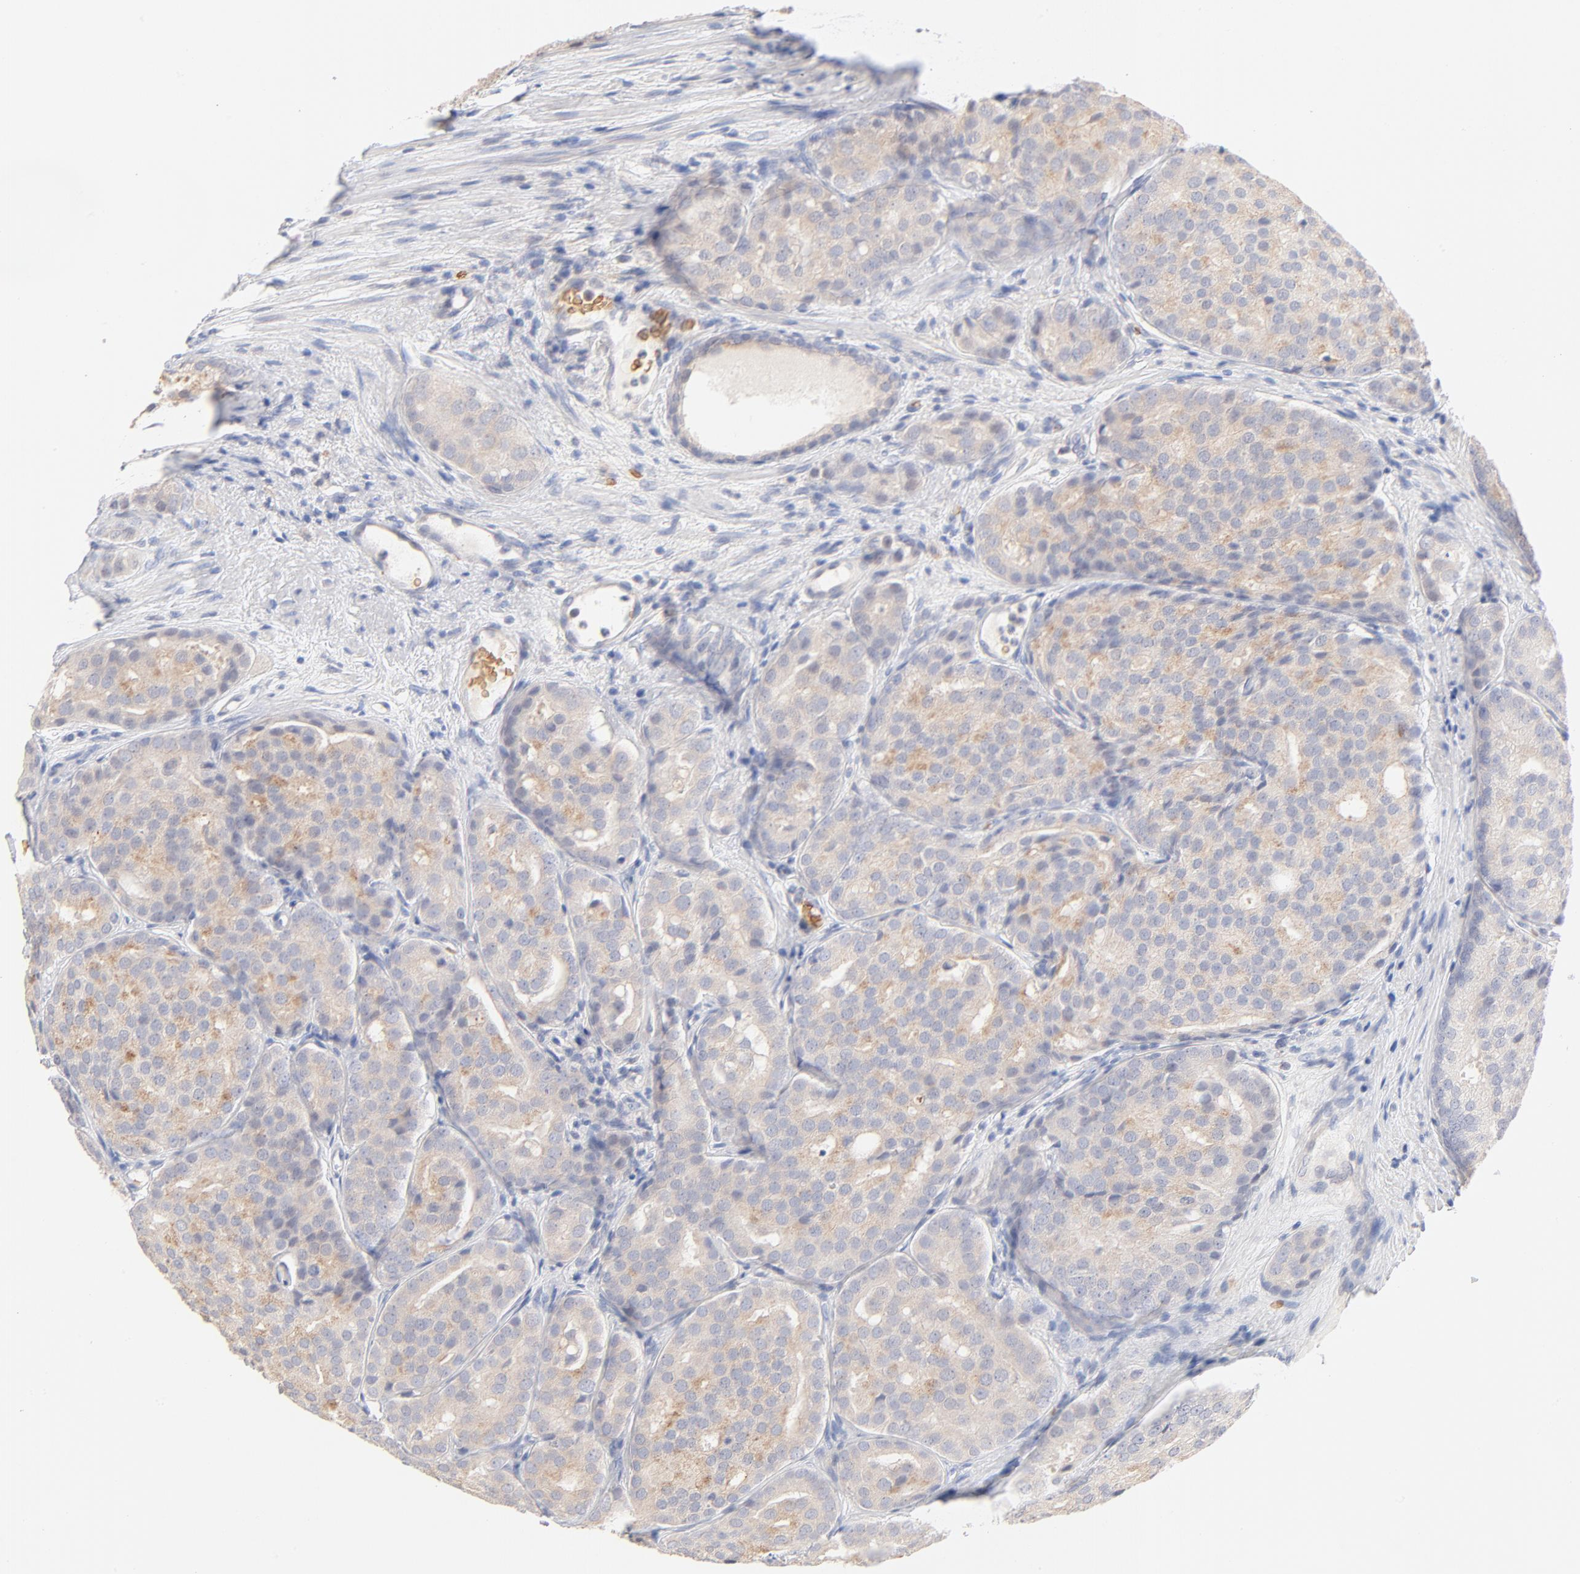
{"staining": {"intensity": "weak", "quantity": ">75%", "location": "cytoplasmic/membranous"}, "tissue": "prostate cancer", "cell_type": "Tumor cells", "image_type": "cancer", "snomed": [{"axis": "morphology", "description": "Adenocarcinoma, High grade"}, {"axis": "topography", "description": "Prostate"}], "caption": "Weak cytoplasmic/membranous protein expression is identified in approximately >75% of tumor cells in prostate adenocarcinoma (high-grade).", "gene": "SPTB", "patient": {"sex": "male", "age": 64}}